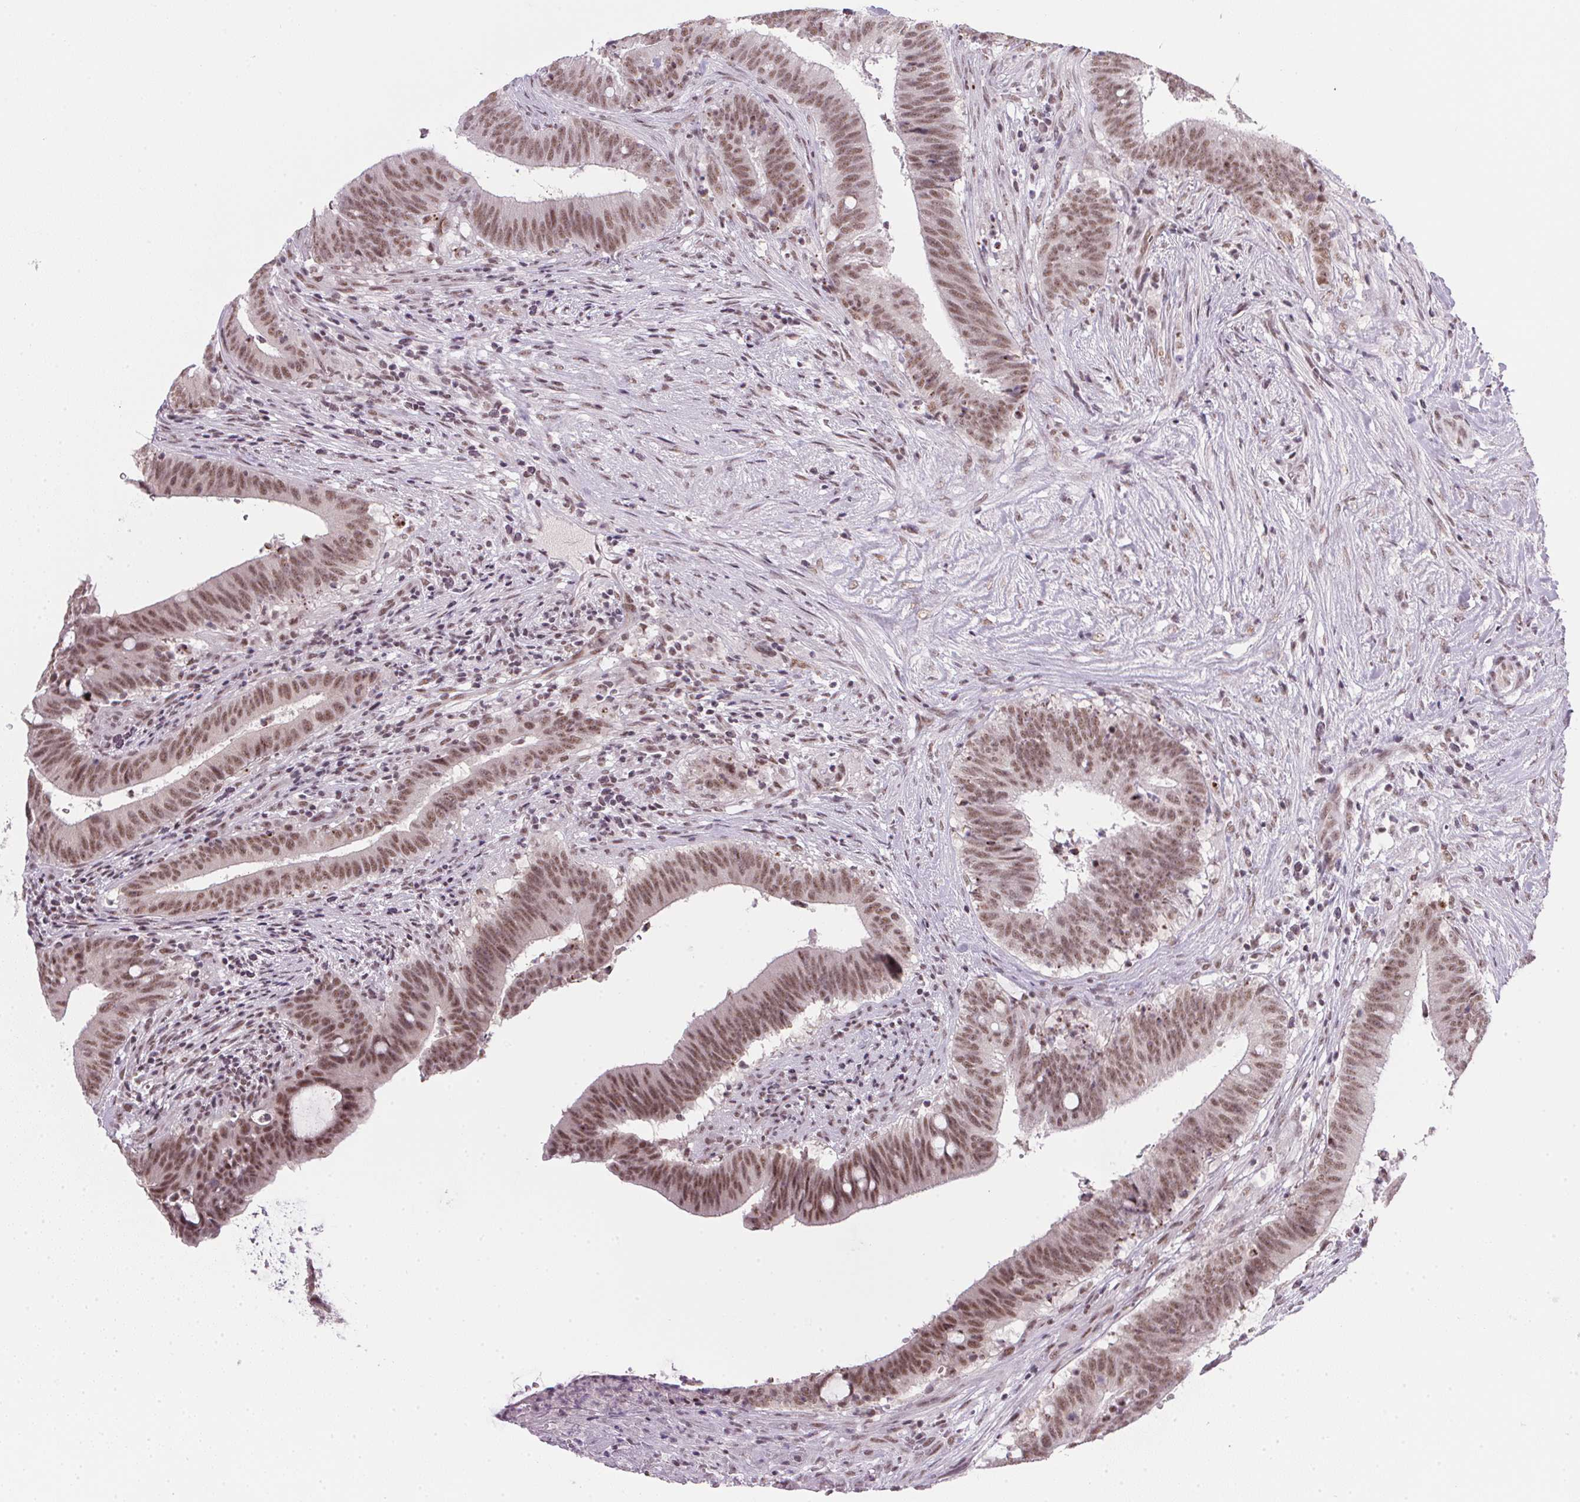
{"staining": {"intensity": "moderate", "quantity": ">75%", "location": "nuclear"}, "tissue": "colorectal cancer", "cell_type": "Tumor cells", "image_type": "cancer", "snomed": [{"axis": "morphology", "description": "Adenocarcinoma, NOS"}, {"axis": "topography", "description": "Colon"}], "caption": "An IHC histopathology image of tumor tissue is shown. Protein staining in brown shows moderate nuclear positivity in adenocarcinoma (colorectal) within tumor cells.", "gene": "SRSF7", "patient": {"sex": "female", "age": 43}}